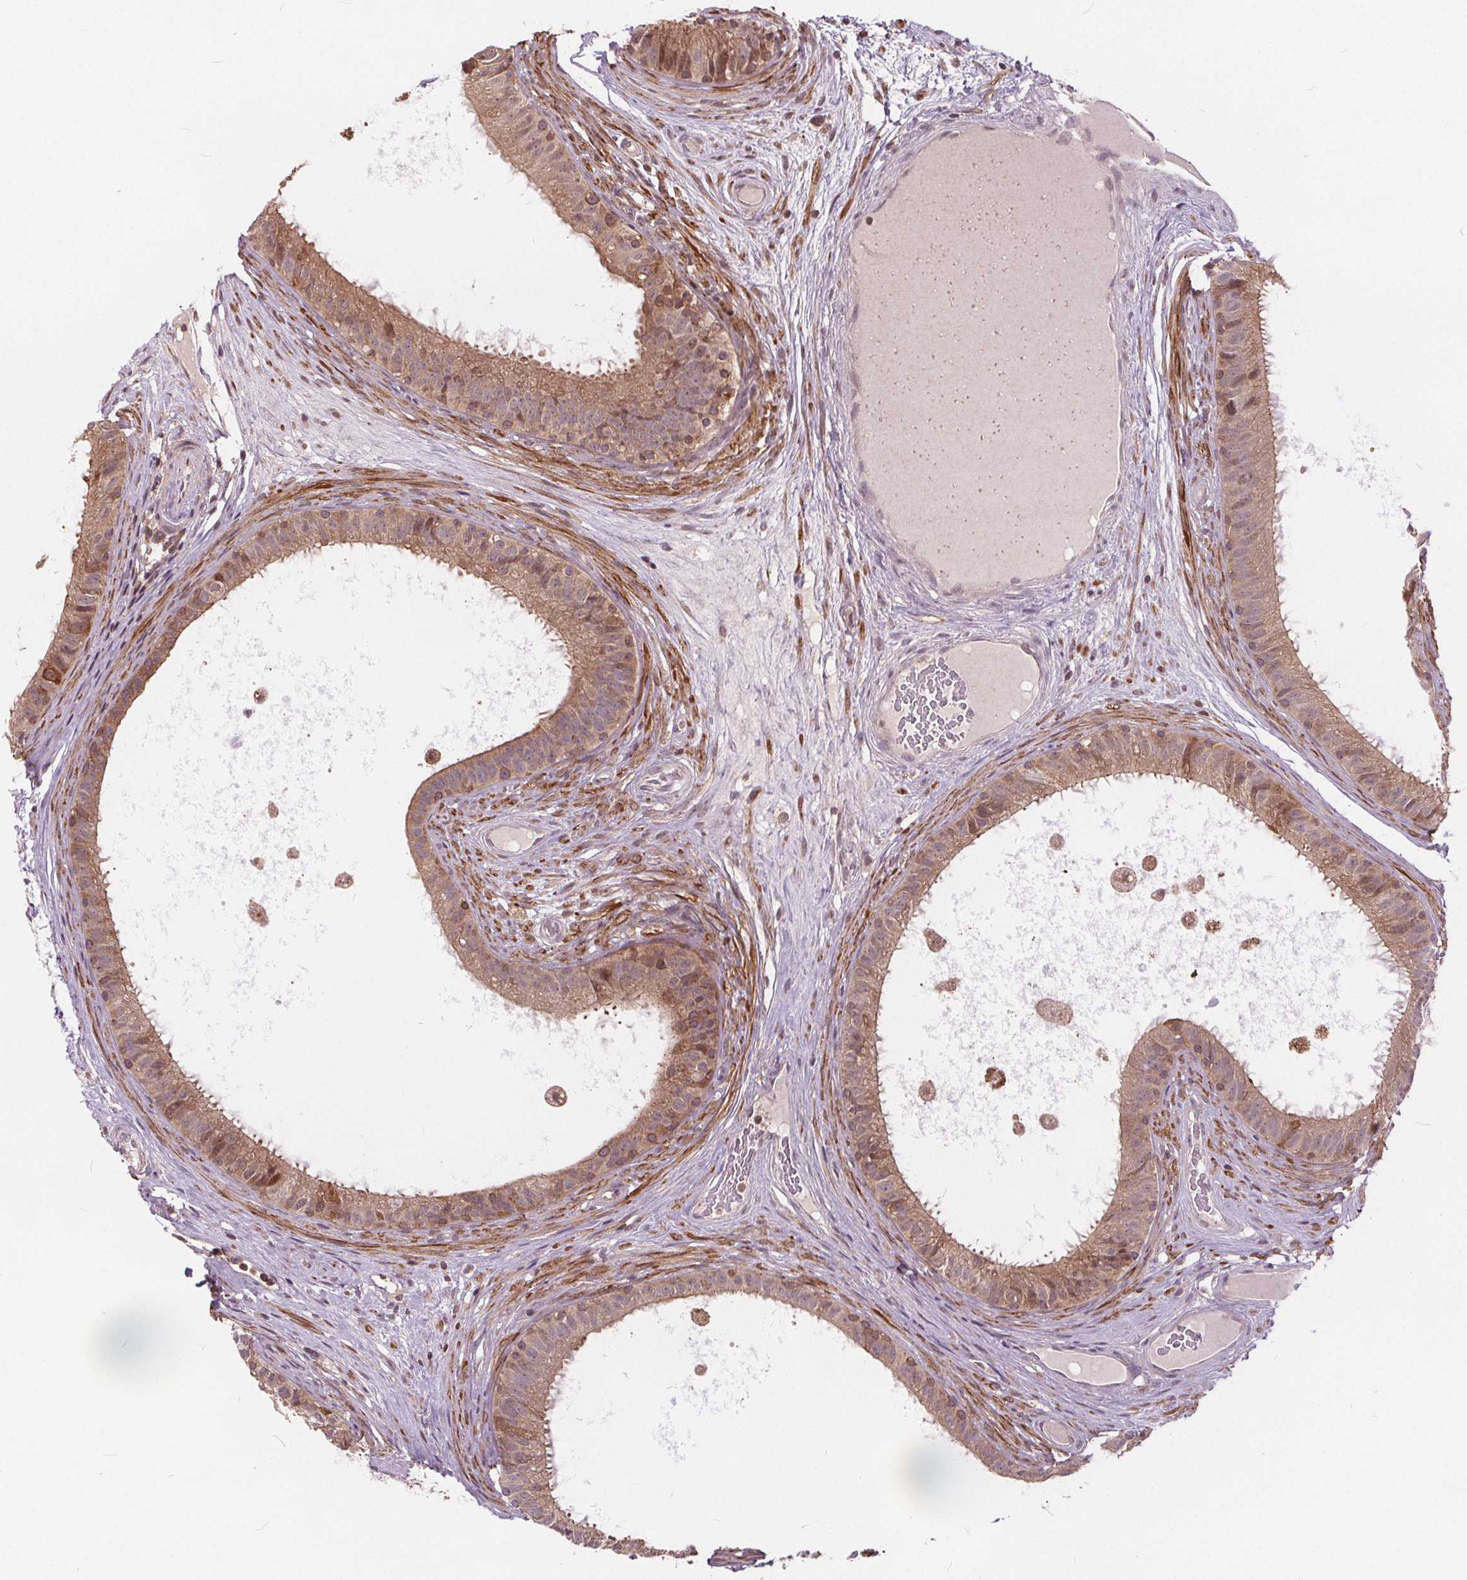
{"staining": {"intensity": "moderate", "quantity": ">75%", "location": "cytoplasmic/membranous"}, "tissue": "epididymis", "cell_type": "Glandular cells", "image_type": "normal", "snomed": [{"axis": "morphology", "description": "Normal tissue, NOS"}, {"axis": "topography", "description": "Epididymis"}], "caption": "Protein staining by IHC reveals moderate cytoplasmic/membranous expression in about >75% of glandular cells in benign epididymis.", "gene": "HIF1AN", "patient": {"sex": "male", "age": 59}}